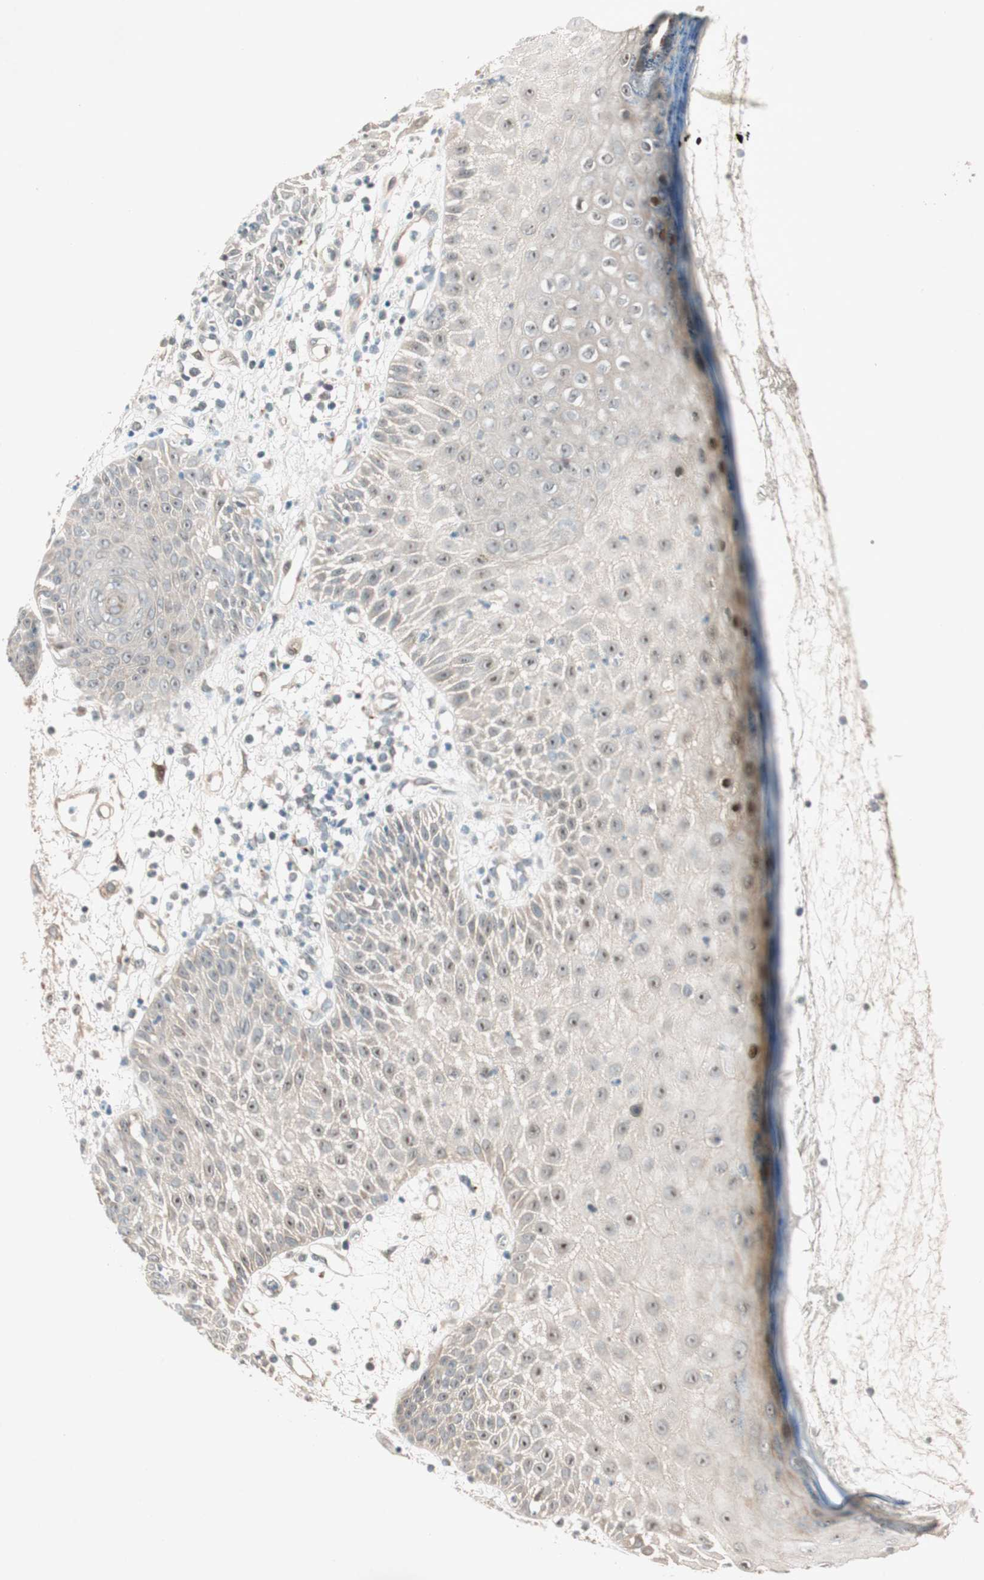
{"staining": {"intensity": "moderate", "quantity": "<25%", "location": "nuclear"}, "tissue": "skin cancer", "cell_type": "Tumor cells", "image_type": "cancer", "snomed": [{"axis": "morphology", "description": "Squamous cell carcinoma, NOS"}, {"axis": "topography", "description": "Skin"}], "caption": "This is an image of immunohistochemistry staining of skin squamous cell carcinoma, which shows moderate positivity in the nuclear of tumor cells.", "gene": "EPHA6", "patient": {"sex": "female", "age": 78}}